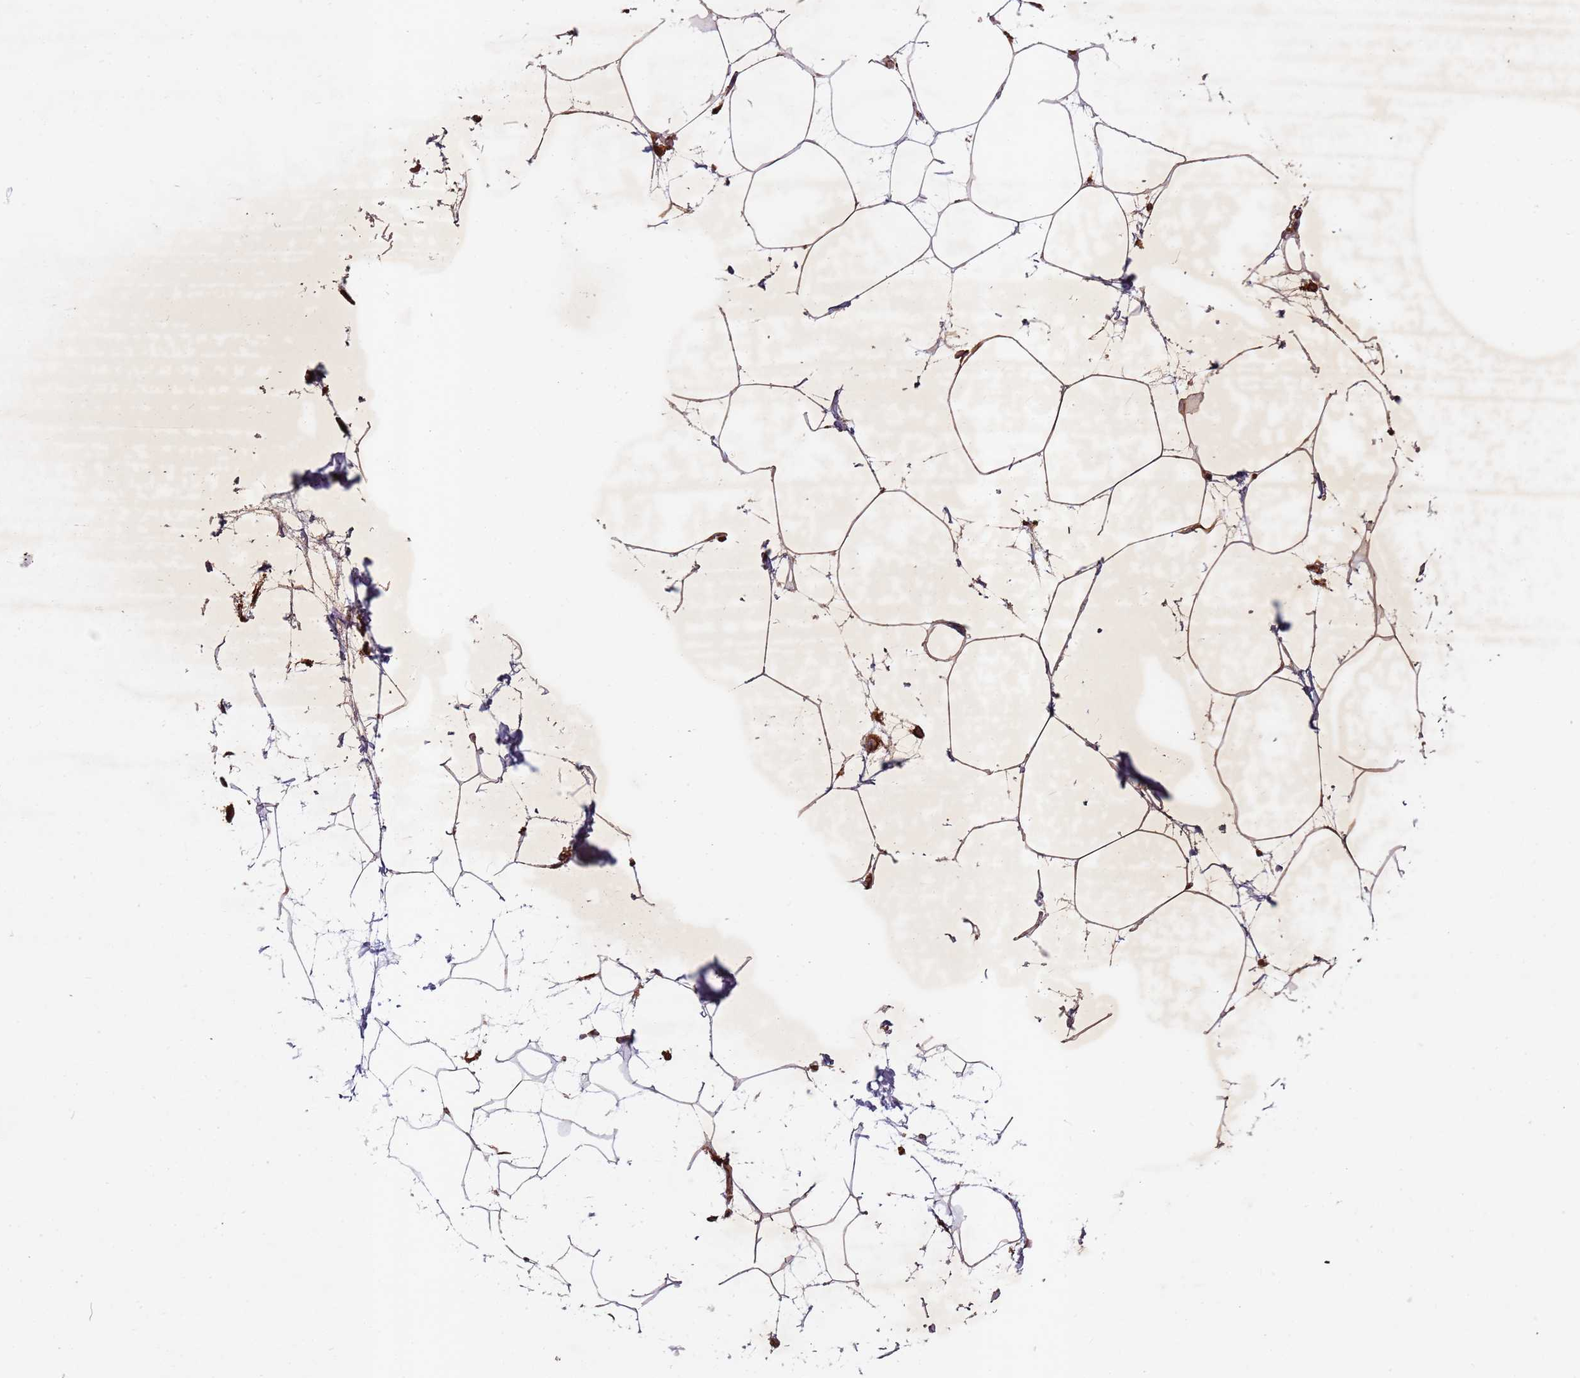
{"staining": {"intensity": "moderate", "quantity": ">75%", "location": "cytoplasmic/membranous"}, "tissue": "adipose tissue", "cell_type": "Adipocytes", "image_type": "normal", "snomed": [{"axis": "morphology", "description": "Normal tissue, NOS"}, {"axis": "topography", "description": "Adipose tissue"}], "caption": "The immunohistochemical stain highlights moderate cytoplasmic/membranous positivity in adipocytes of normal adipose tissue. Using DAB (3,3'-diaminobenzidine) (brown) and hematoxylin (blue) stains, captured at high magnification using brightfield microscopy.", "gene": "ARFRP1", "patient": {"sex": "female", "age": 37}}